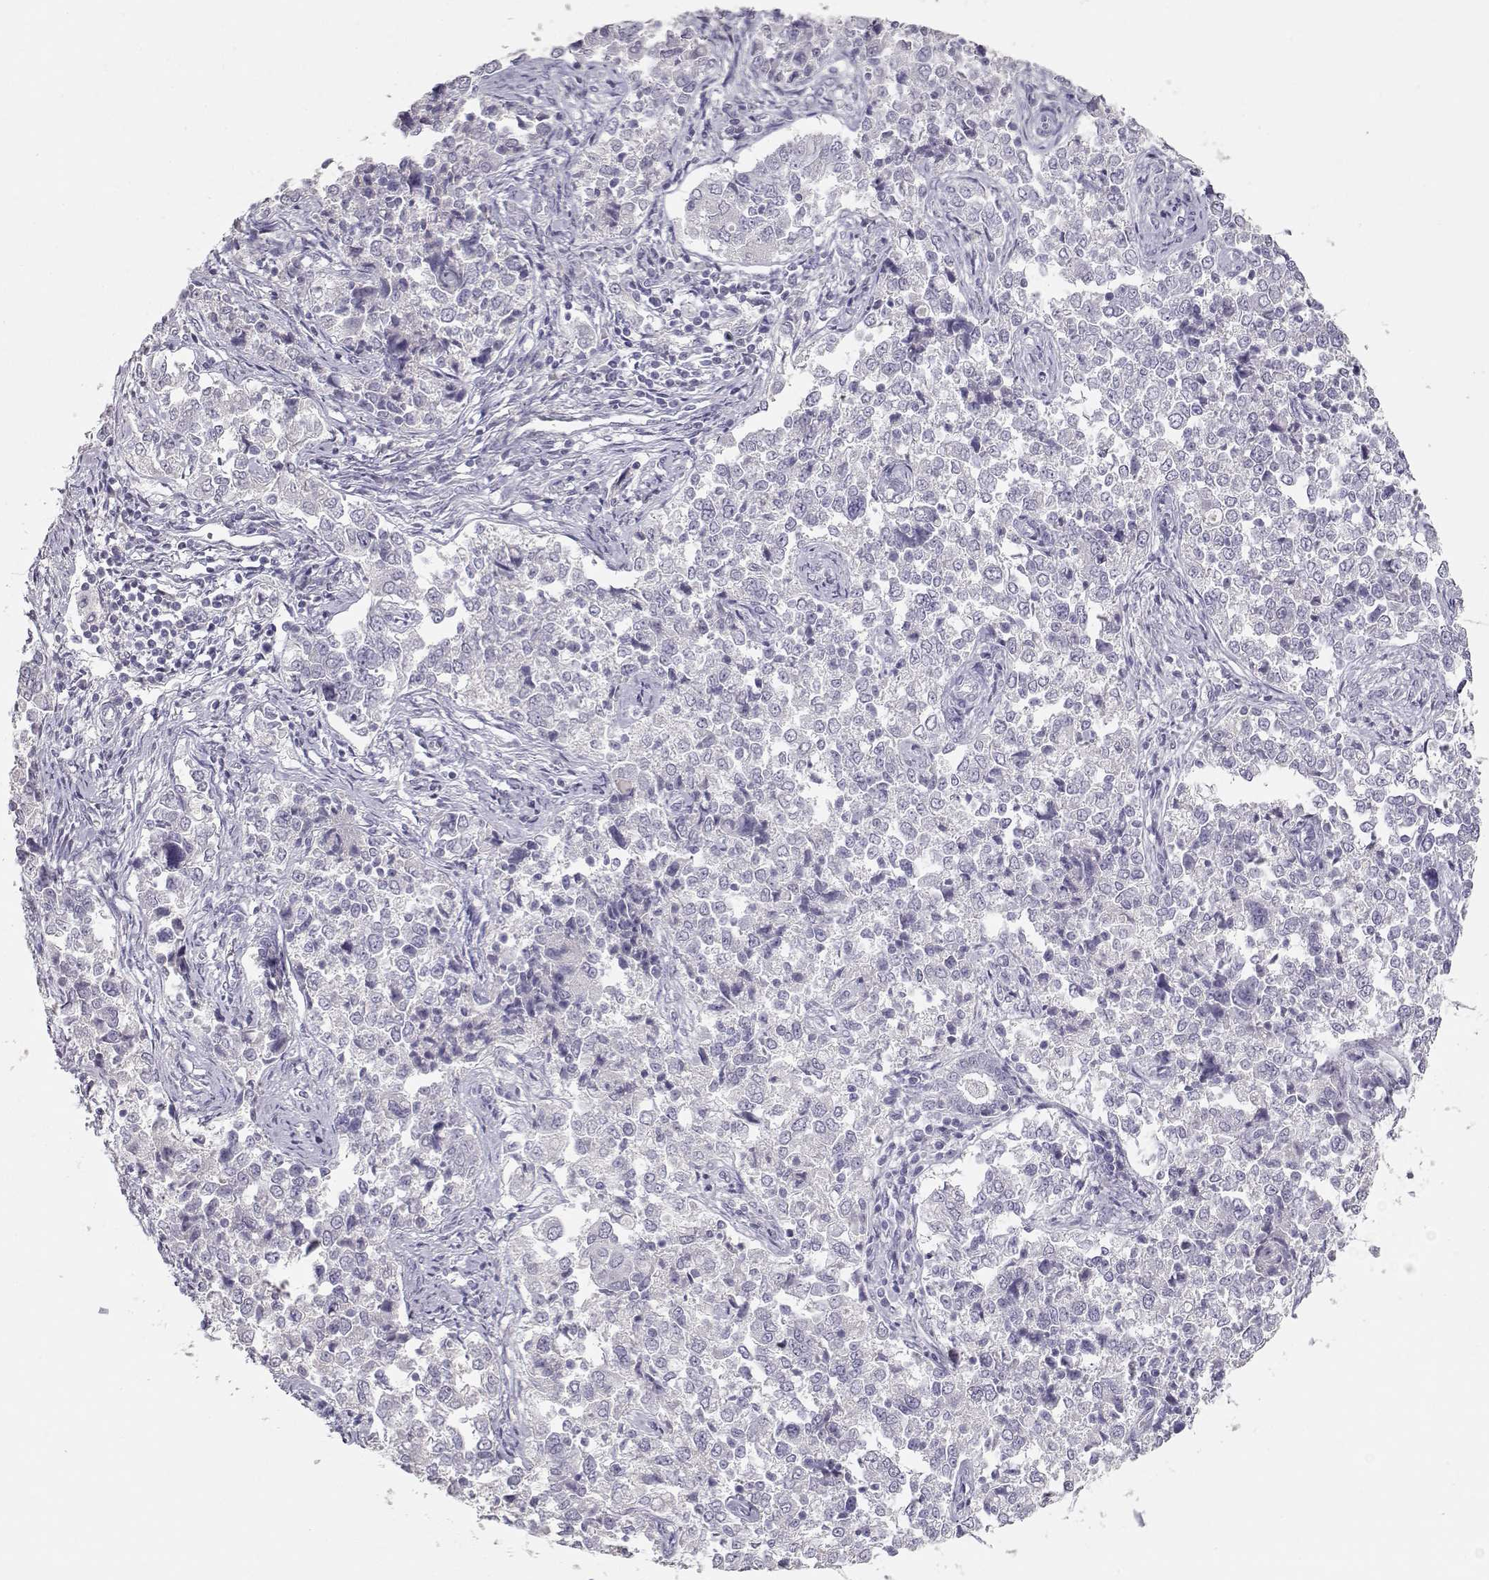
{"staining": {"intensity": "negative", "quantity": "none", "location": "none"}, "tissue": "endometrial cancer", "cell_type": "Tumor cells", "image_type": "cancer", "snomed": [{"axis": "morphology", "description": "Adenocarcinoma, NOS"}, {"axis": "topography", "description": "Endometrium"}], "caption": "Histopathology image shows no significant protein expression in tumor cells of endometrial cancer. The staining is performed using DAB (3,3'-diaminobenzidine) brown chromogen with nuclei counter-stained in using hematoxylin.", "gene": "MAGEC1", "patient": {"sex": "female", "age": 43}}